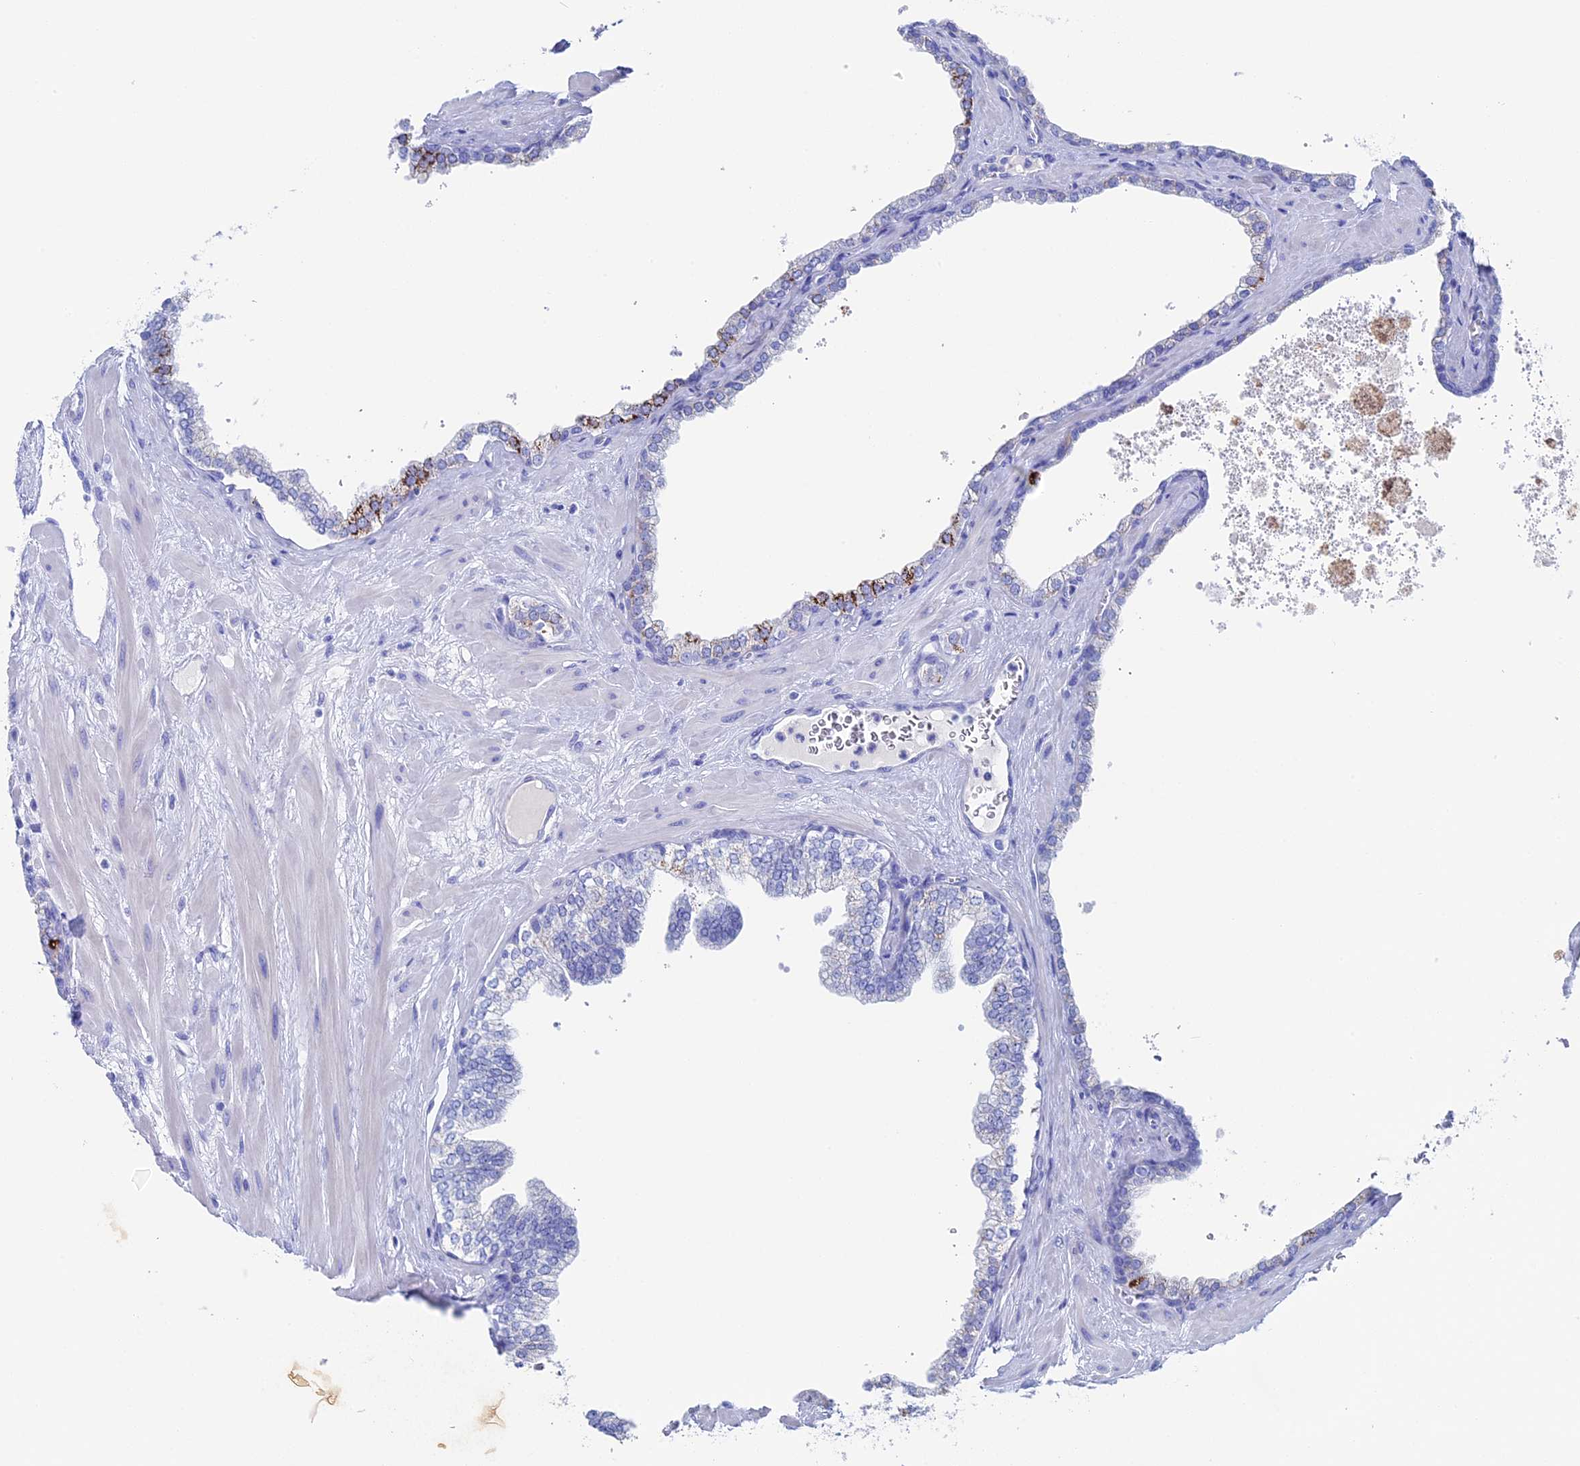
{"staining": {"intensity": "moderate", "quantity": "<25%", "location": "cytoplasmic/membranous"}, "tissue": "prostate", "cell_type": "Glandular cells", "image_type": "normal", "snomed": [{"axis": "morphology", "description": "Normal tissue, NOS"}, {"axis": "topography", "description": "Prostate"}], "caption": "Brown immunohistochemical staining in normal human prostate reveals moderate cytoplasmic/membranous positivity in about <25% of glandular cells.", "gene": "UNC119", "patient": {"sex": "male", "age": 60}}